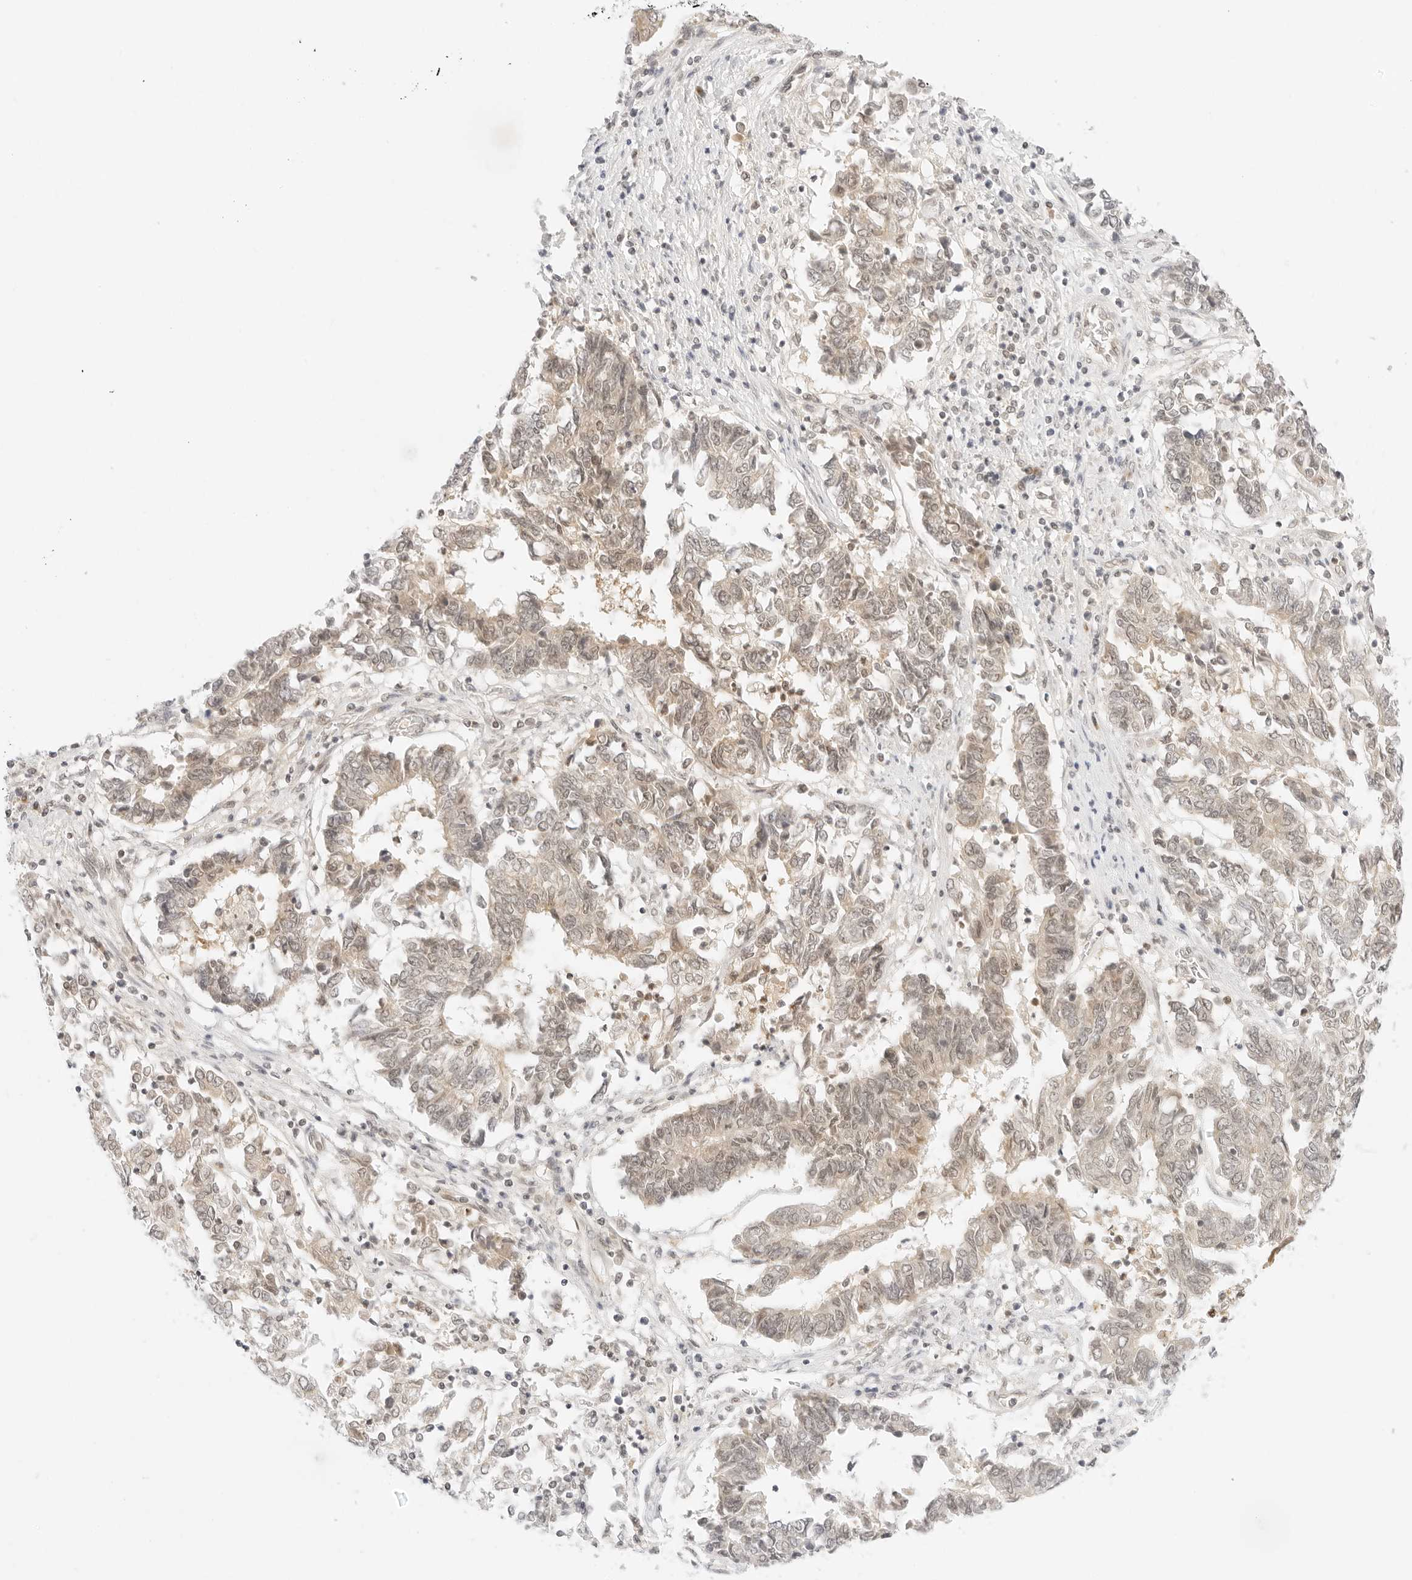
{"staining": {"intensity": "weak", "quantity": ">75%", "location": "cytoplasmic/membranous,nuclear"}, "tissue": "endometrial cancer", "cell_type": "Tumor cells", "image_type": "cancer", "snomed": [{"axis": "morphology", "description": "Adenocarcinoma, NOS"}, {"axis": "topography", "description": "Endometrium"}], "caption": "DAB immunohistochemical staining of endometrial cancer (adenocarcinoma) demonstrates weak cytoplasmic/membranous and nuclear protein positivity in about >75% of tumor cells.", "gene": "POLR3C", "patient": {"sex": "female", "age": 80}}